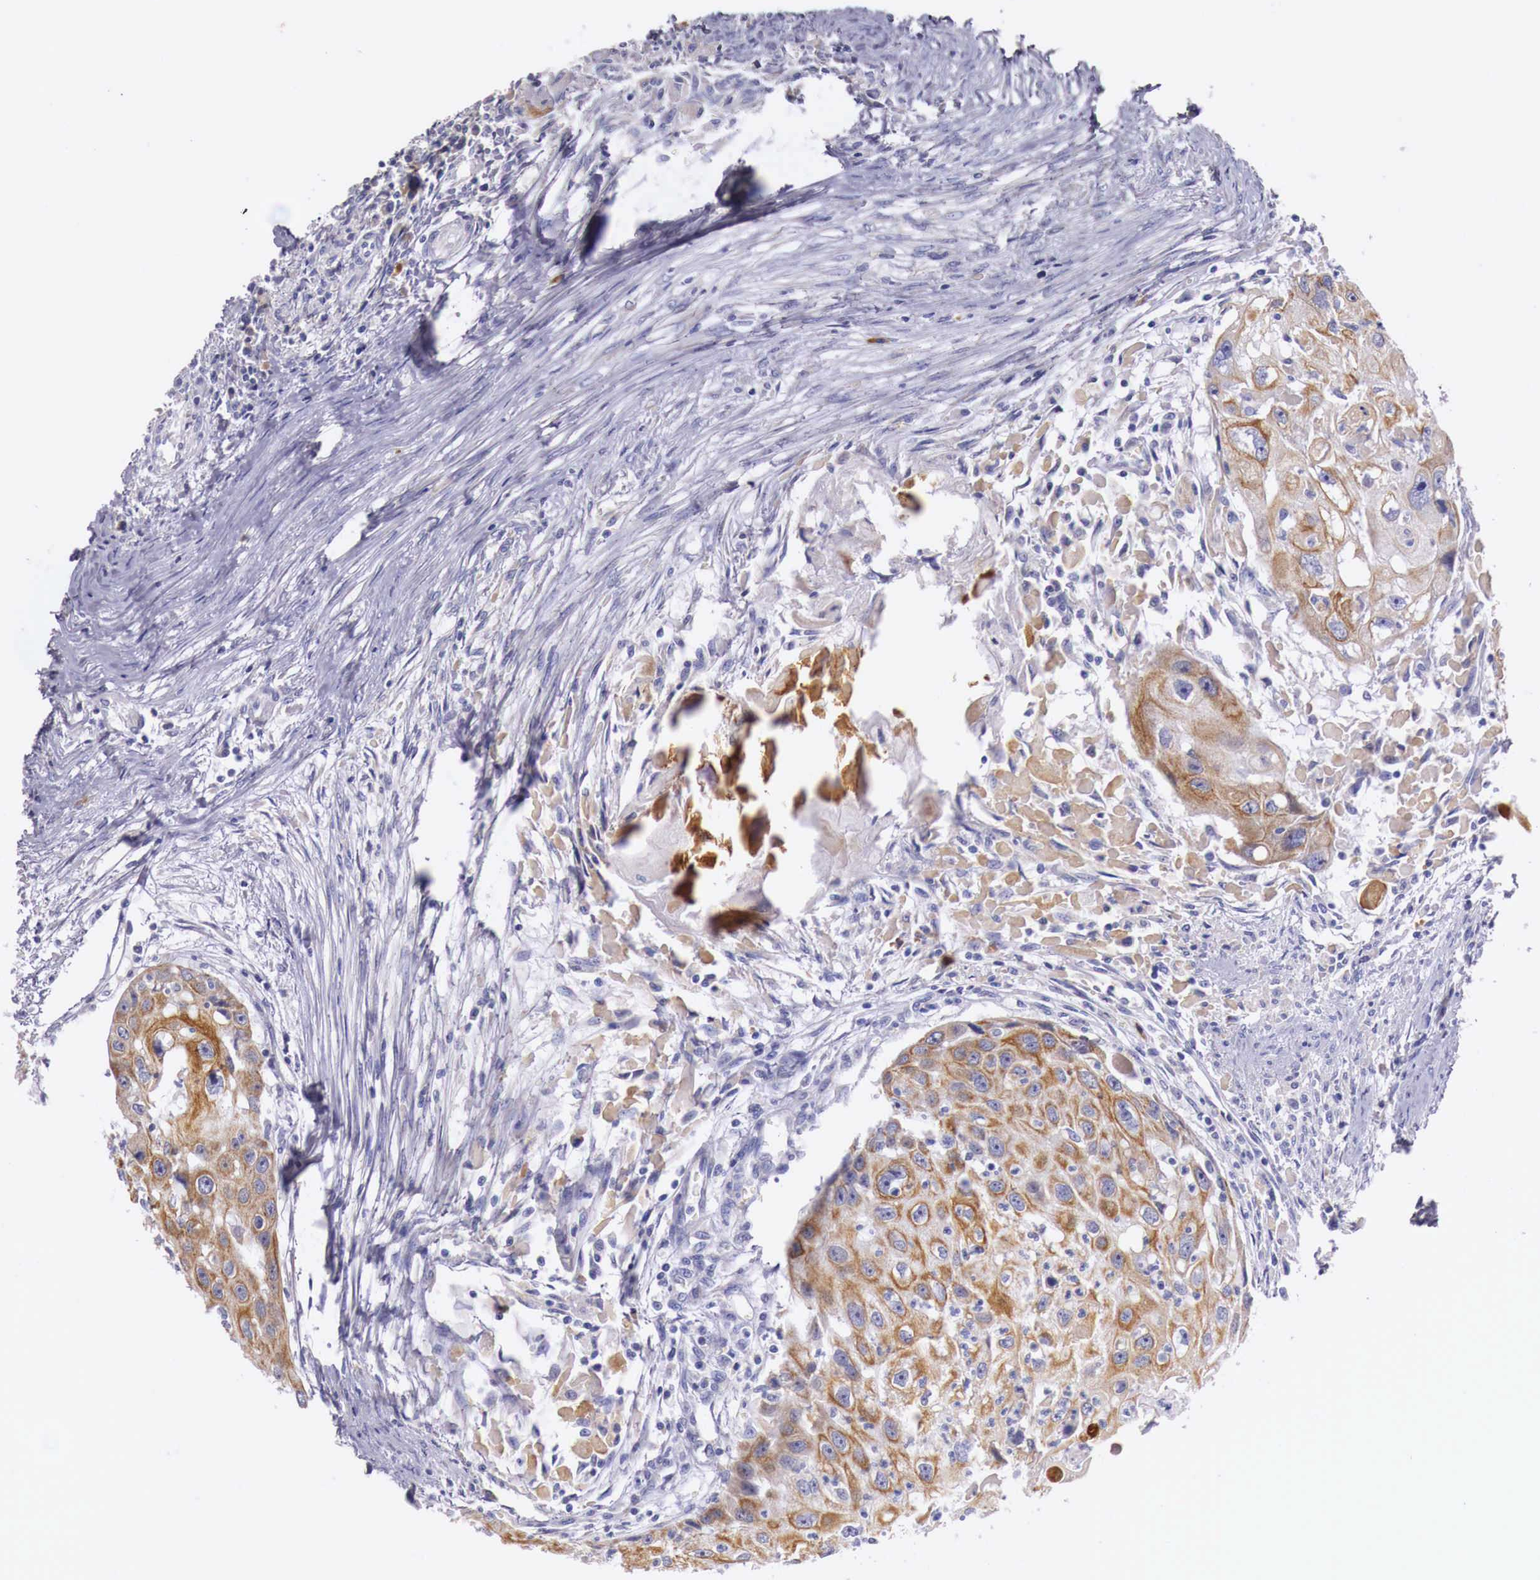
{"staining": {"intensity": "moderate", "quantity": ">75%", "location": "cytoplasmic/membranous"}, "tissue": "head and neck cancer", "cell_type": "Tumor cells", "image_type": "cancer", "snomed": [{"axis": "morphology", "description": "Squamous cell carcinoma, NOS"}, {"axis": "topography", "description": "Head-Neck"}], "caption": "A brown stain highlights moderate cytoplasmic/membranous staining of a protein in head and neck cancer tumor cells.", "gene": "NREP", "patient": {"sex": "male", "age": 64}}